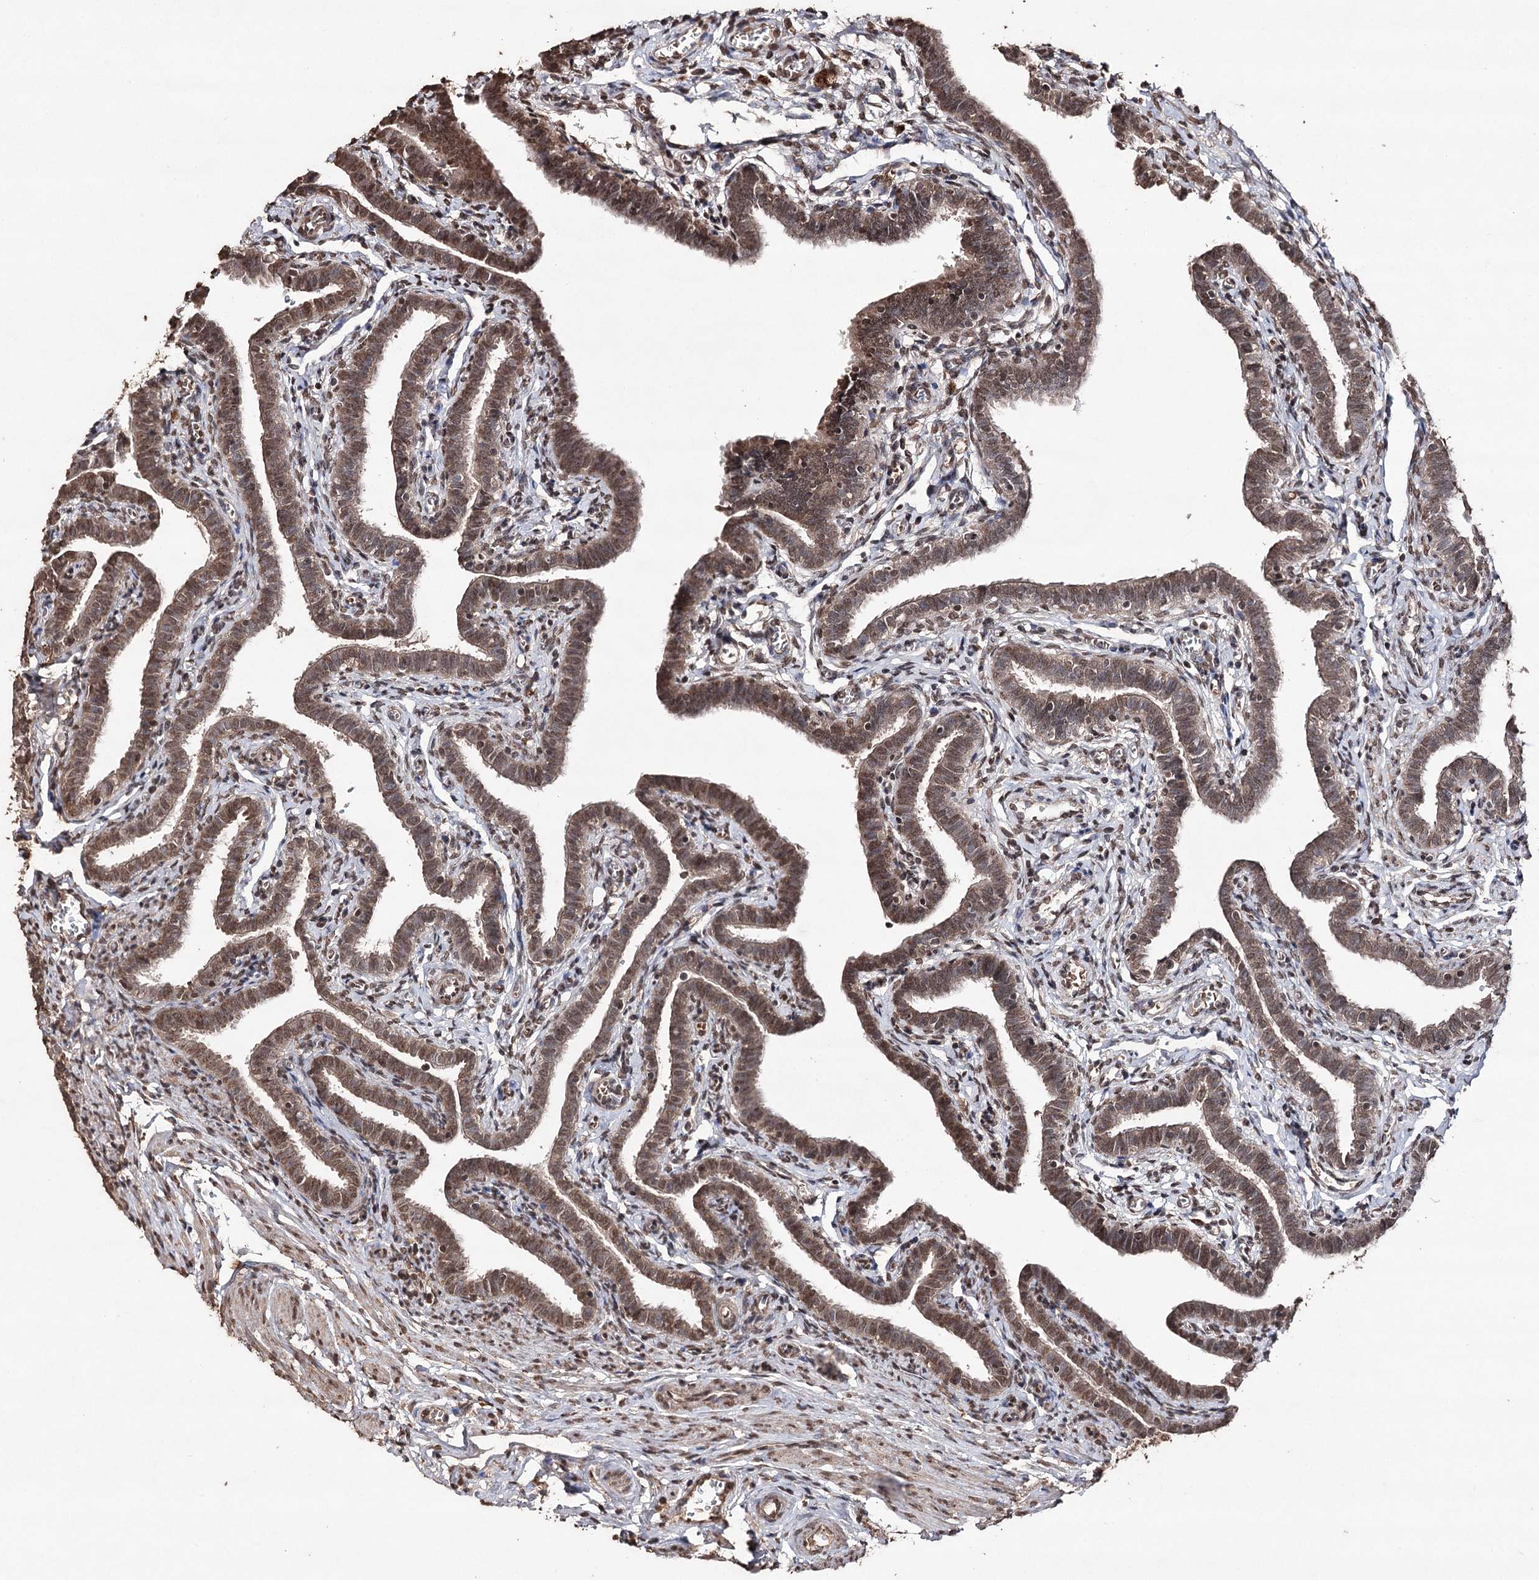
{"staining": {"intensity": "moderate", "quantity": ">75%", "location": "cytoplasmic/membranous,nuclear"}, "tissue": "fallopian tube", "cell_type": "Glandular cells", "image_type": "normal", "snomed": [{"axis": "morphology", "description": "Normal tissue, NOS"}, {"axis": "topography", "description": "Fallopian tube"}], "caption": "IHC micrograph of unremarkable fallopian tube: human fallopian tube stained using immunohistochemistry displays medium levels of moderate protein expression localized specifically in the cytoplasmic/membranous,nuclear of glandular cells, appearing as a cytoplasmic/membranous,nuclear brown color.", "gene": "ATG14", "patient": {"sex": "female", "age": 36}}